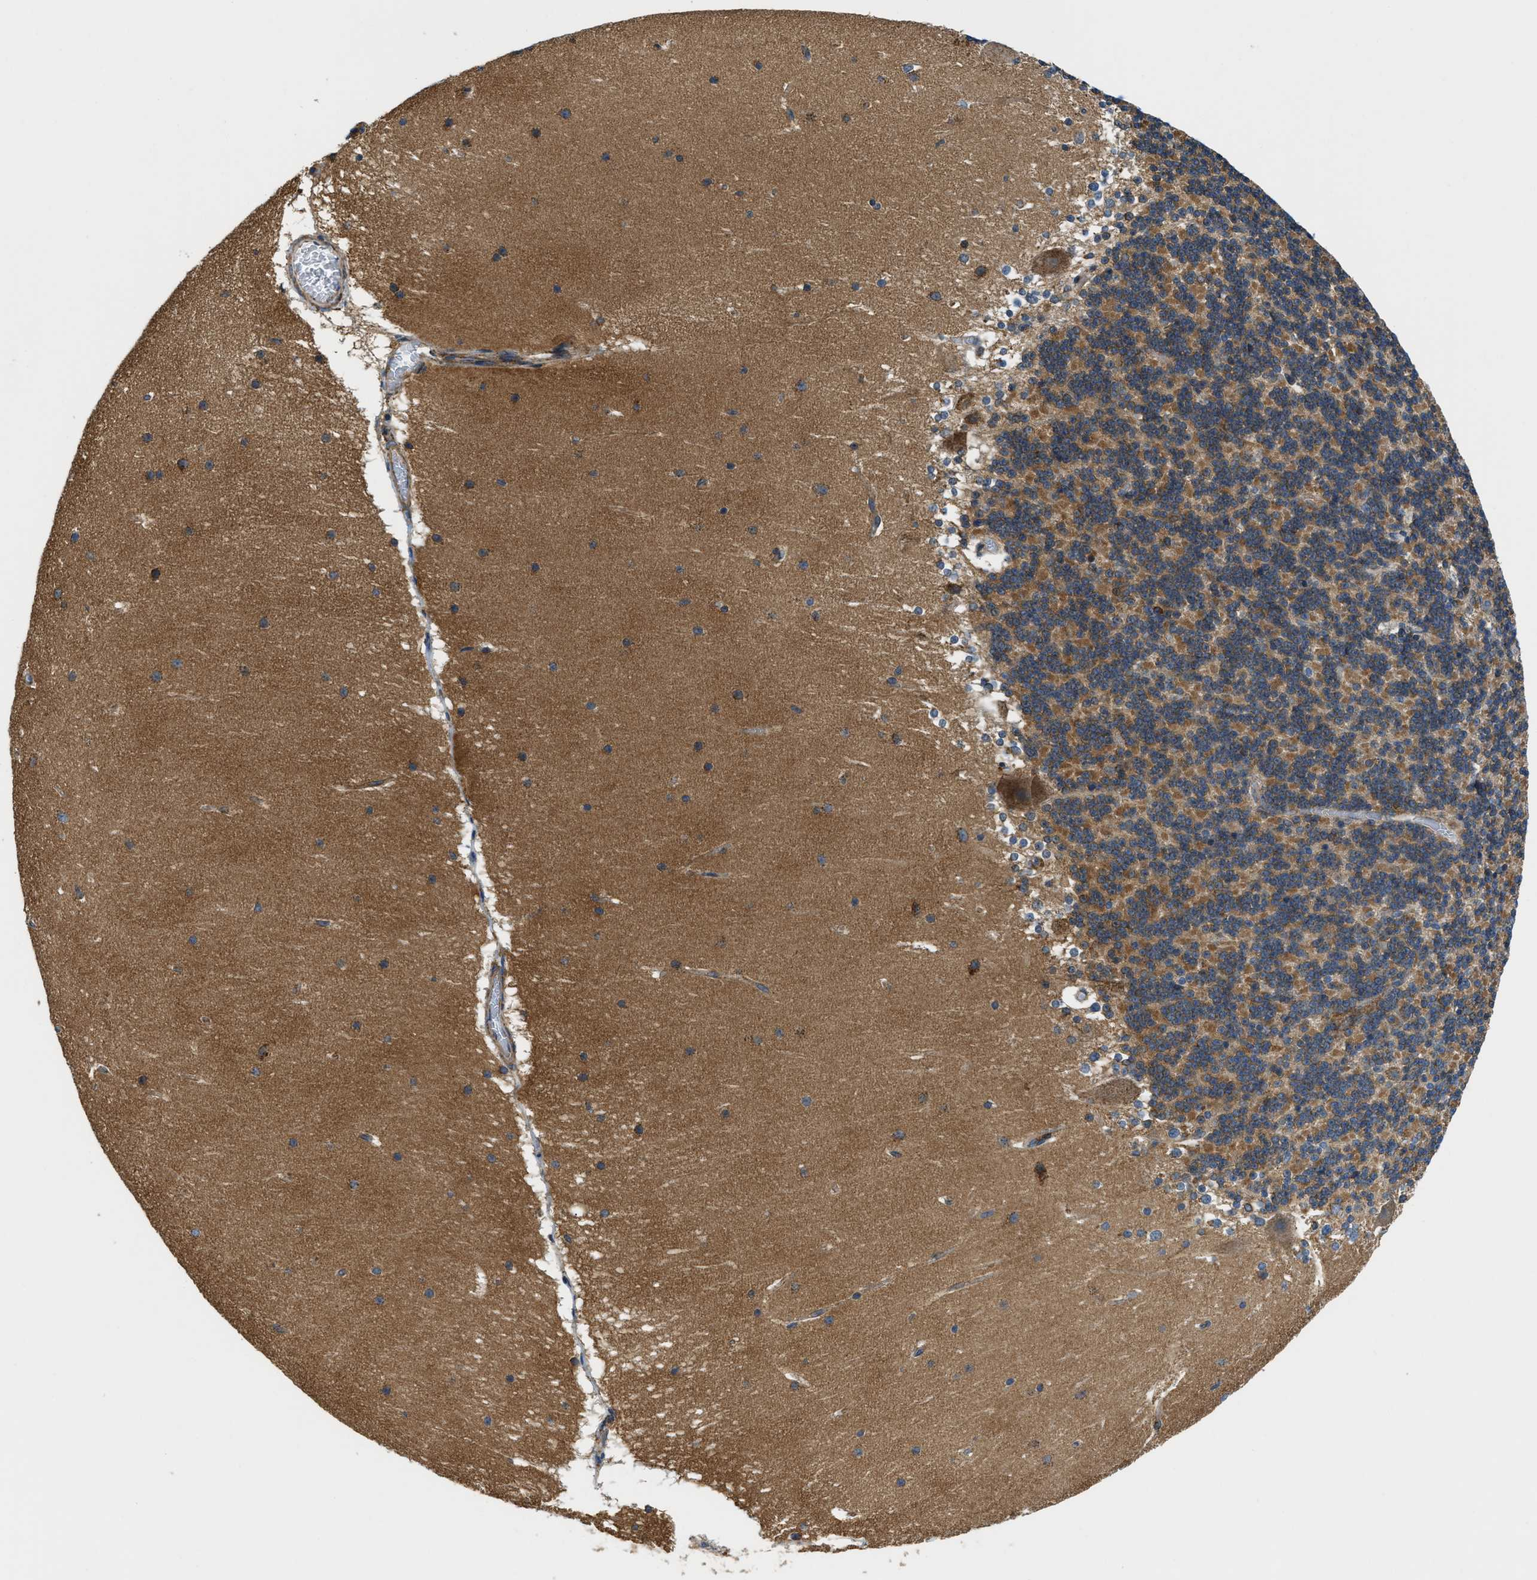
{"staining": {"intensity": "moderate", "quantity": ">75%", "location": "cytoplasmic/membranous"}, "tissue": "cerebellum", "cell_type": "Cells in granular layer", "image_type": "normal", "snomed": [{"axis": "morphology", "description": "Normal tissue, NOS"}, {"axis": "topography", "description": "Cerebellum"}], "caption": "Immunohistochemistry (IHC) (DAB) staining of normal human cerebellum demonstrates moderate cytoplasmic/membranous protein staining in about >75% of cells in granular layer. The protein is stained brown, and the nuclei are stained in blue (DAB (3,3'-diaminobenzidine) IHC with brightfield microscopy, high magnification).", "gene": "STK33", "patient": {"sex": "female", "age": 19}}